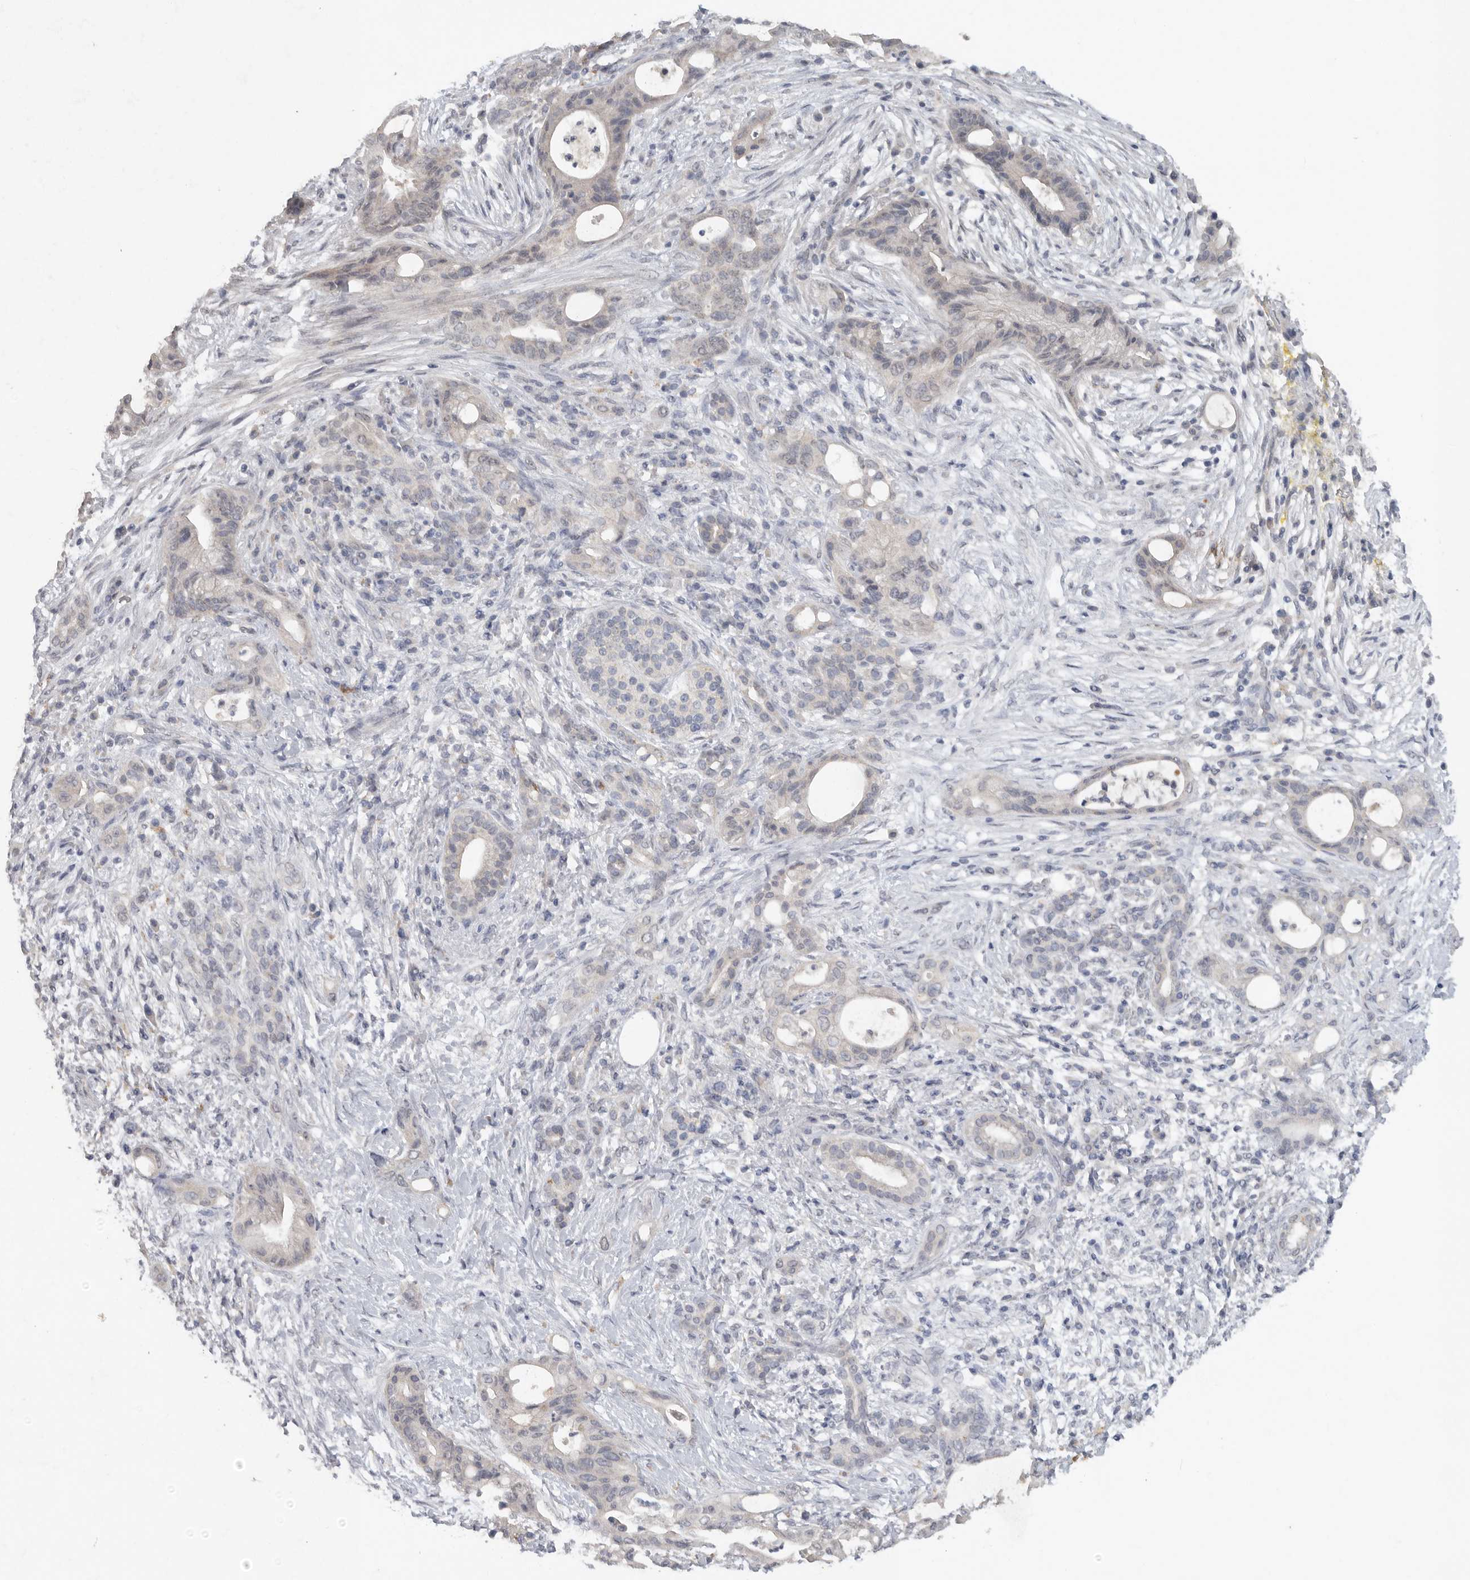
{"staining": {"intensity": "negative", "quantity": "none", "location": "none"}, "tissue": "pancreatic cancer", "cell_type": "Tumor cells", "image_type": "cancer", "snomed": [{"axis": "morphology", "description": "Adenocarcinoma, NOS"}, {"axis": "topography", "description": "Pancreas"}], "caption": "This histopathology image is of pancreatic adenocarcinoma stained with immunohistochemistry (IHC) to label a protein in brown with the nuclei are counter-stained blue. There is no staining in tumor cells.", "gene": "REG4", "patient": {"sex": "male", "age": 58}}